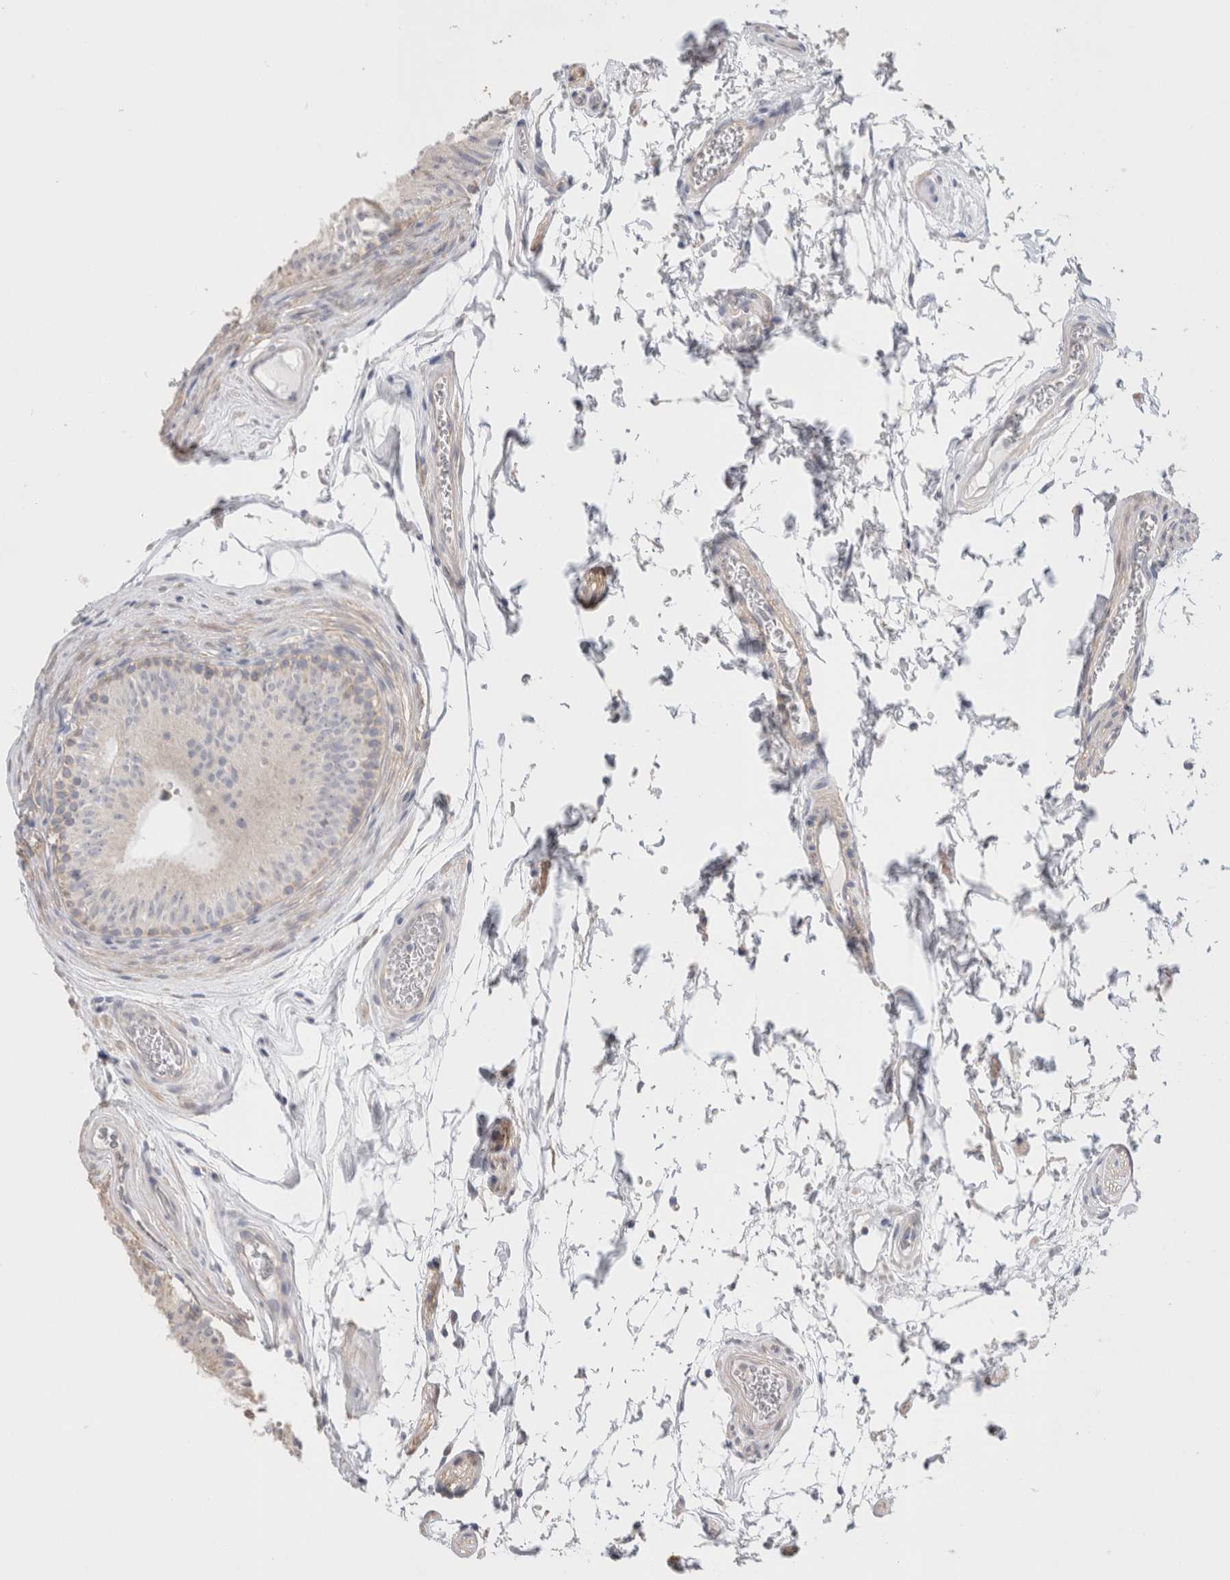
{"staining": {"intensity": "weak", "quantity": "<25%", "location": "cytoplasmic/membranous"}, "tissue": "epididymis", "cell_type": "Glandular cells", "image_type": "normal", "snomed": [{"axis": "morphology", "description": "Normal tissue, NOS"}, {"axis": "topography", "description": "Epididymis"}], "caption": "The IHC photomicrograph has no significant staining in glandular cells of epididymis. (DAB (3,3'-diaminobenzidine) immunohistochemistry, high magnification).", "gene": "DMD", "patient": {"sex": "male", "age": 36}}